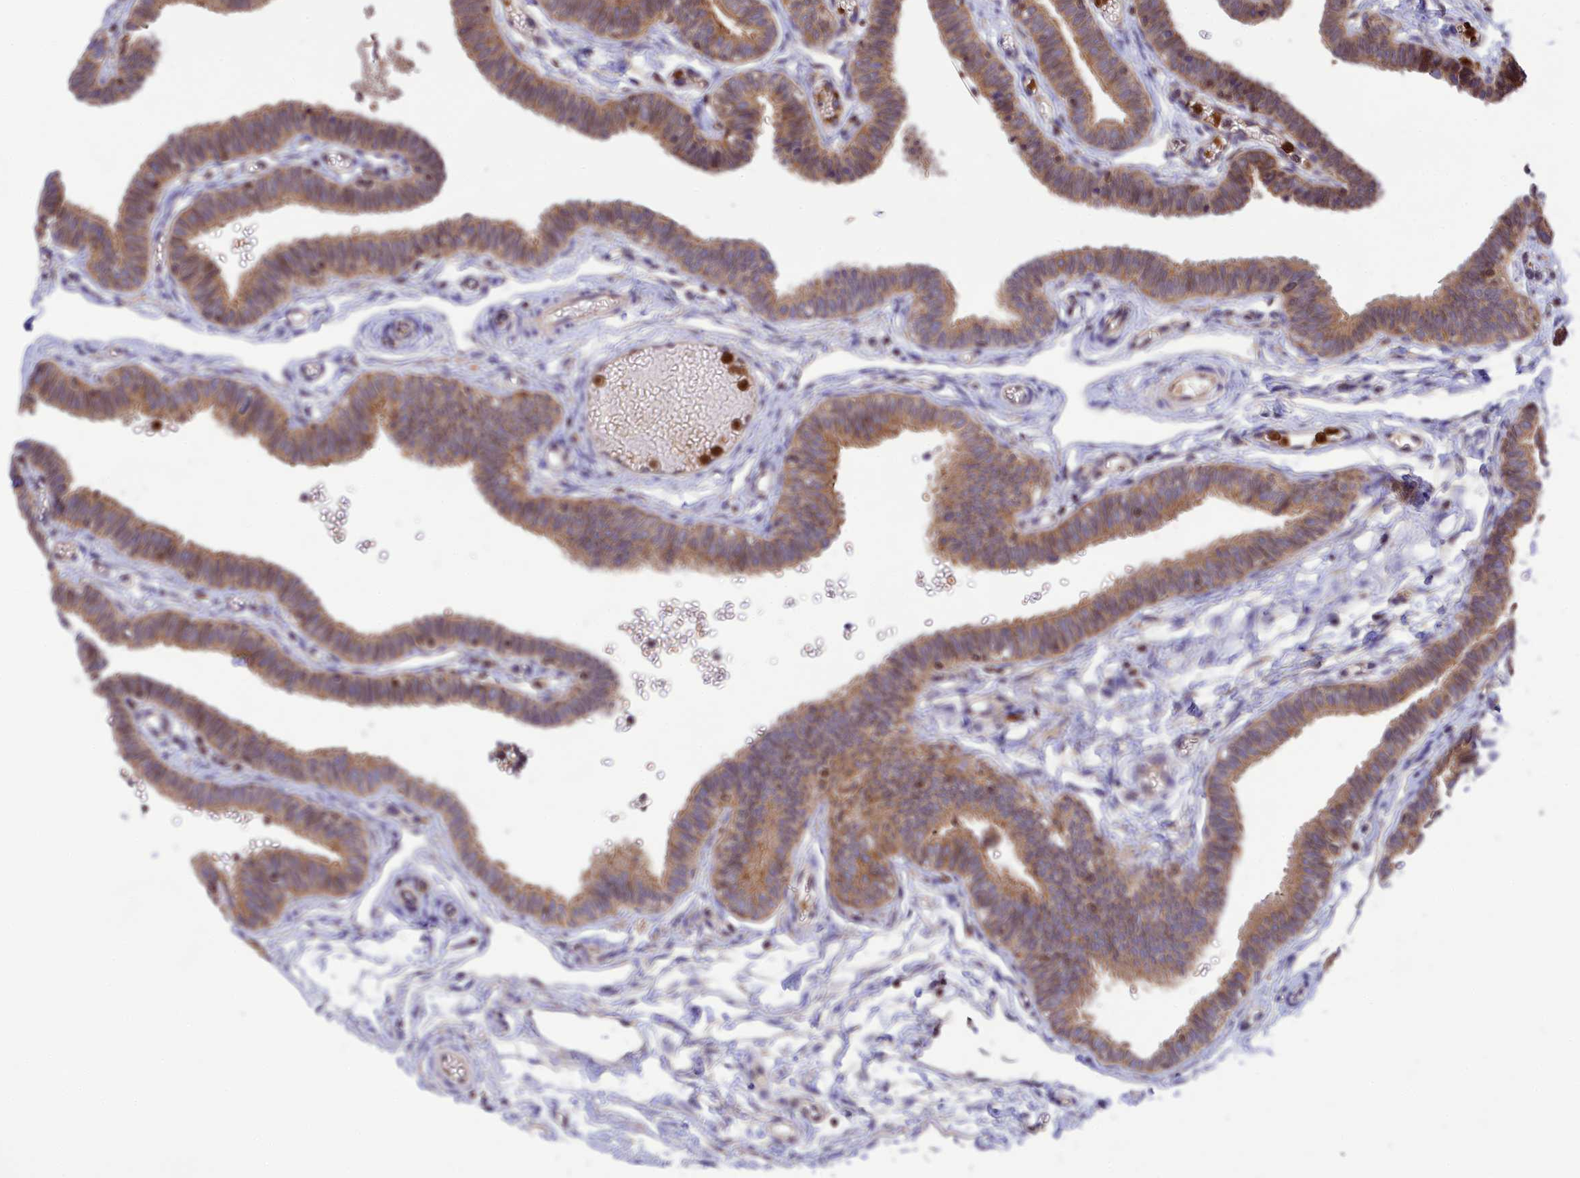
{"staining": {"intensity": "moderate", "quantity": ">75%", "location": "cytoplasmic/membranous"}, "tissue": "fallopian tube", "cell_type": "Glandular cells", "image_type": "normal", "snomed": [{"axis": "morphology", "description": "Normal tissue, NOS"}, {"axis": "topography", "description": "Fallopian tube"}, {"axis": "topography", "description": "Ovary"}], "caption": "Glandular cells reveal moderate cytoplasmic/membranous staining in about >75% of cells in unremarkable fallopian tube. The protein of interest is stained brown, and the nuclei are stained in blue (DAB IHC with brightfield microscopy, high magnification).", "gene": "PKHD1L1", "patient": {"sex": "female", "age": 23}}